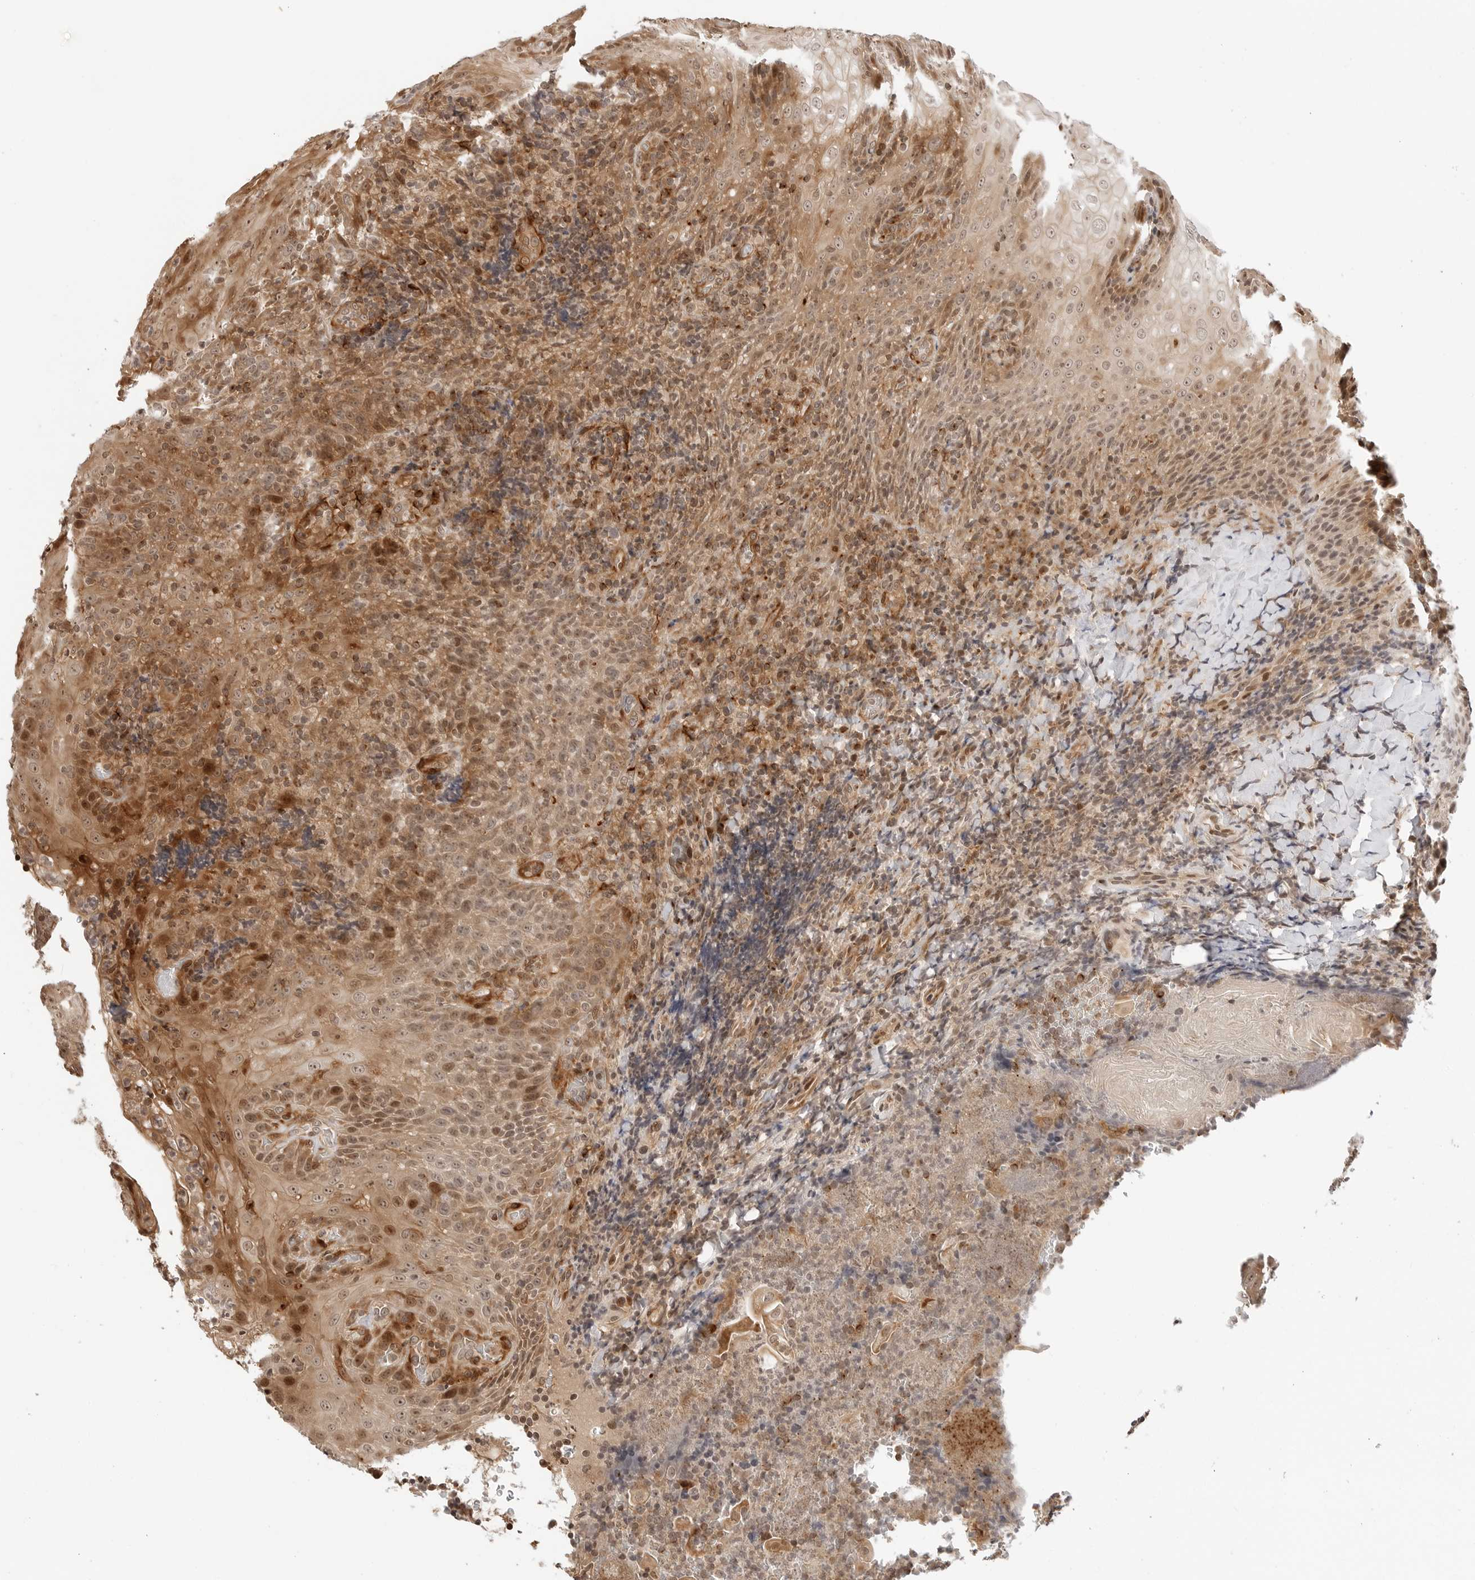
{"staining": {"intensity": "weak", "quantity": "25%-75%", "location": "nuclear"}, "tissue": "tonsil", "cell_type": "Germinal center cells", "image_type": "normal", "snomed": [{"axis": "morphology", "description": "Normal tissue, NOS"}, {"axis": "topography", "description": "Tonsil"}], "caption": "A micrograph showing weak nuclear staining in approximately 25%-75% of germinal center cells in benign tonsil, as visualized by brown immunohistochemical staining.", "gene": "GEM", "patient": {"sex": "male", "age": 37}}